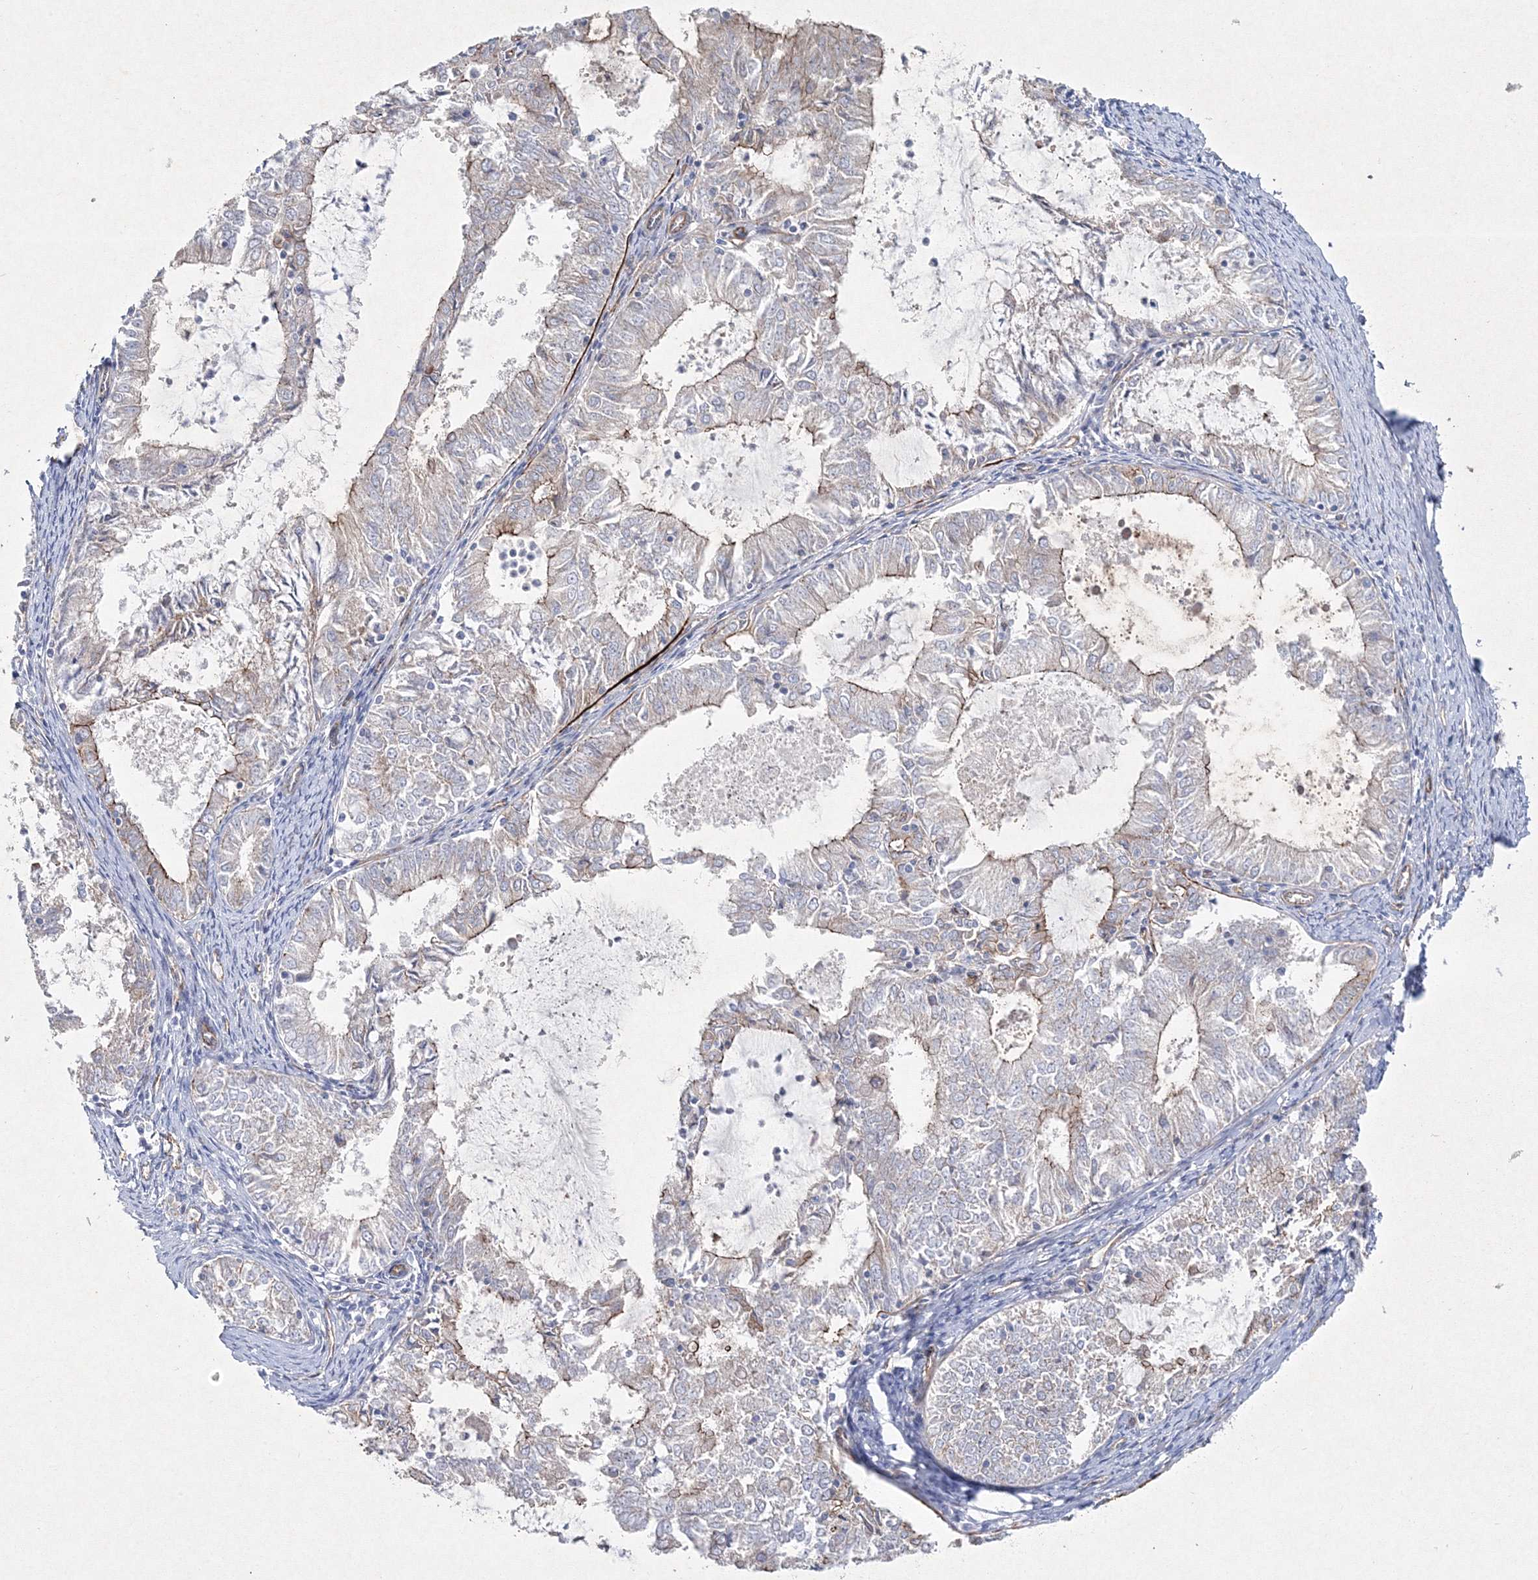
{"staining": {"intensity": "weak", "quantity": "<25%", "location": "cytoplasmic/membranous"}, "tissue": "endometrial cancer", "cell_type": "Tumor cells", "image_type": "cancer", "snomed": [{"axis": "morphology", "description": "Adenocarcinoma, NOS"}, {"axis": "topography", "description": "Endometrium"}], "caption": "There is no significant staining in tumor cells of endometrial adenocarcinoma.", "gene": "NAA40", "patient": {"sex": "female", "age": 57}}